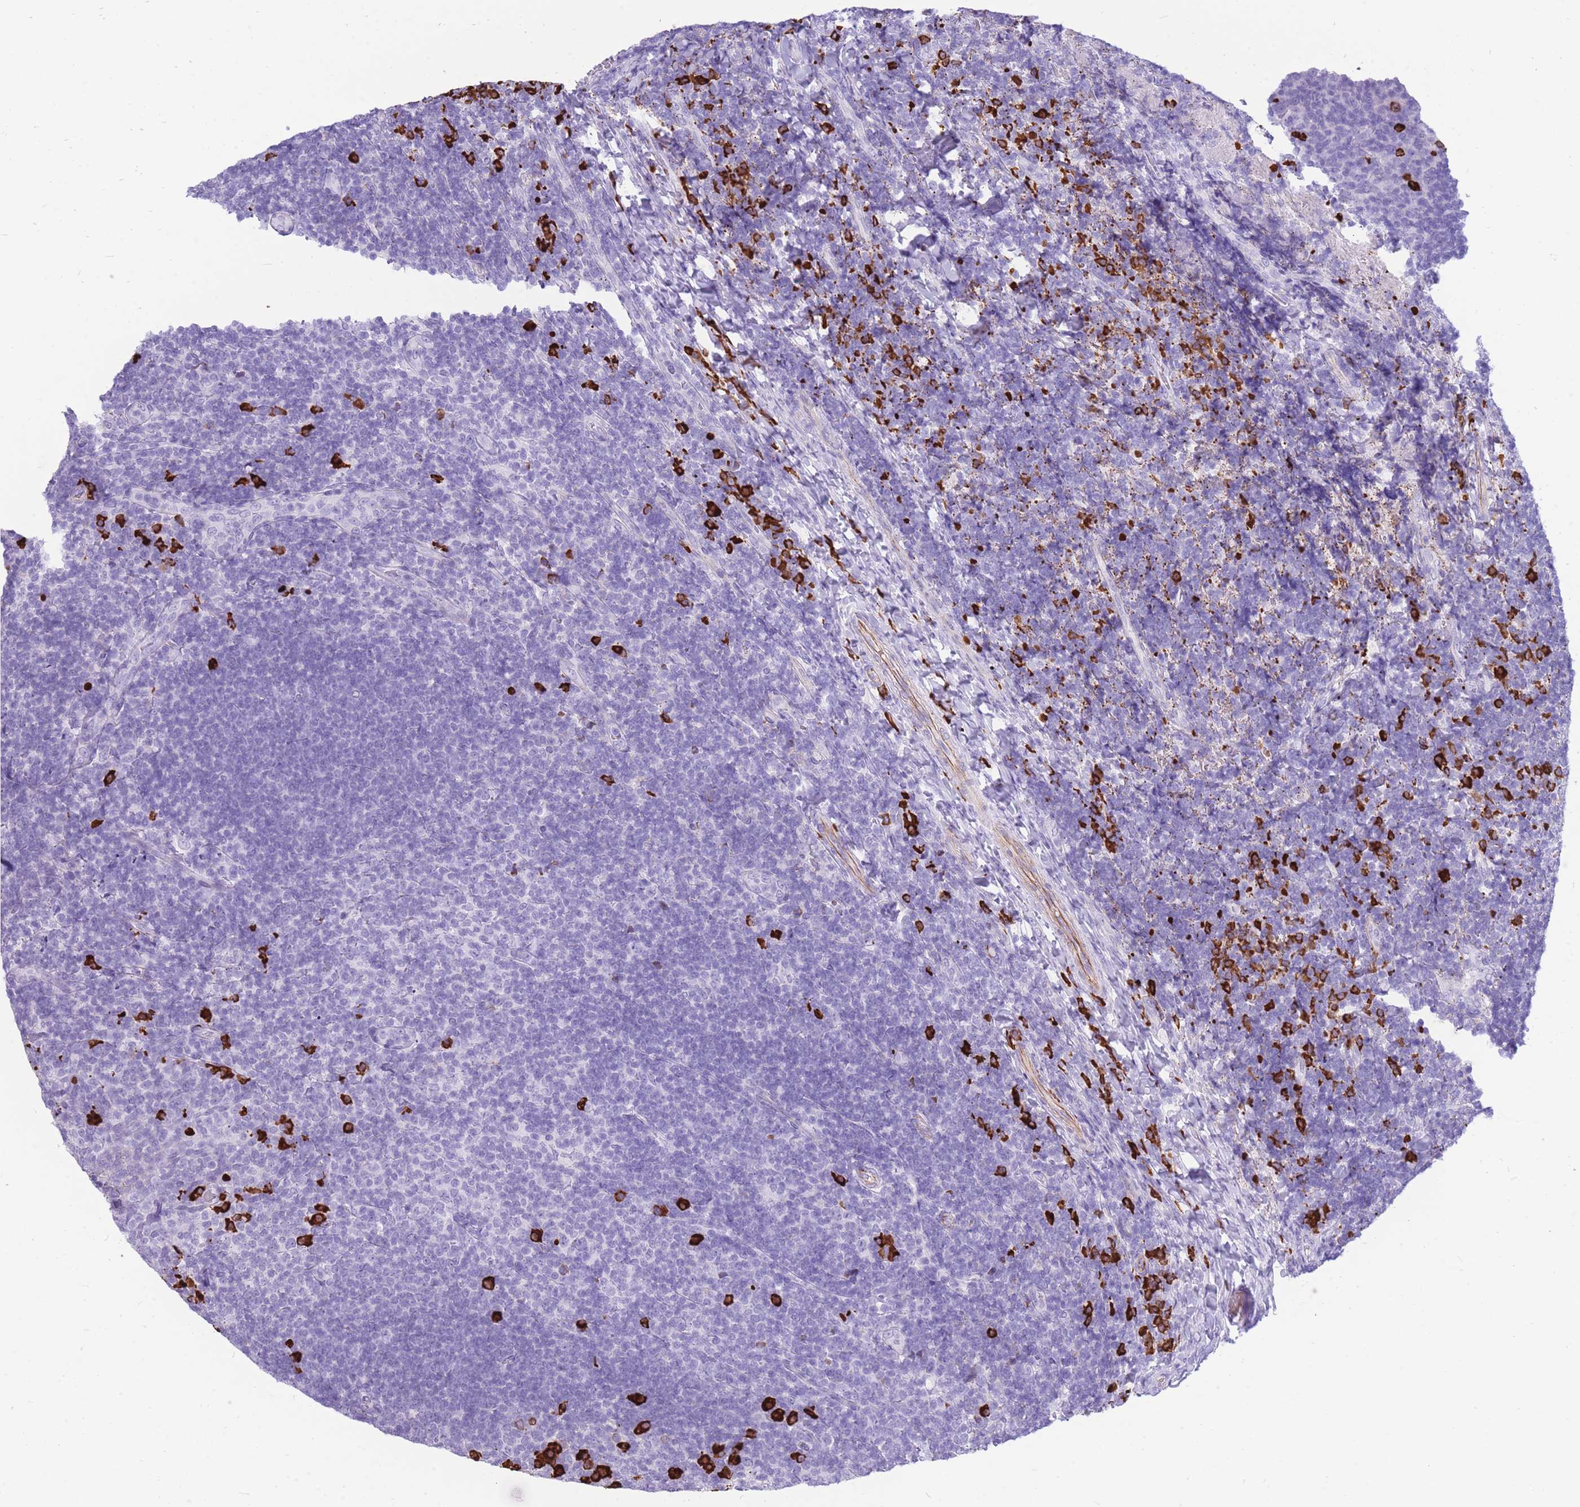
{"staining": {"intensity": "strong", "quantity": "<25%", "location": "cytoplasmic/membranous"}, "tissue": "tonsil", "cell_type": "Germinal center cells", "image_type": "normal", "snomed": [{"axis": "morphology", "description": "Normal tissue, NOS"}, {"axis": "topography", "description": "Tonsil"}], "caption": "Immunohistochemical staining of unremarkable human tonsil exhibits <25% levels of strong cytoplasmic/membranous protein staining in about <25% of germinal center cells. (DAB = brown stain, brightfield microscopy at high magnification).", "gene": "ZFP62", "patient": {"sex": "female", "age": 10}}